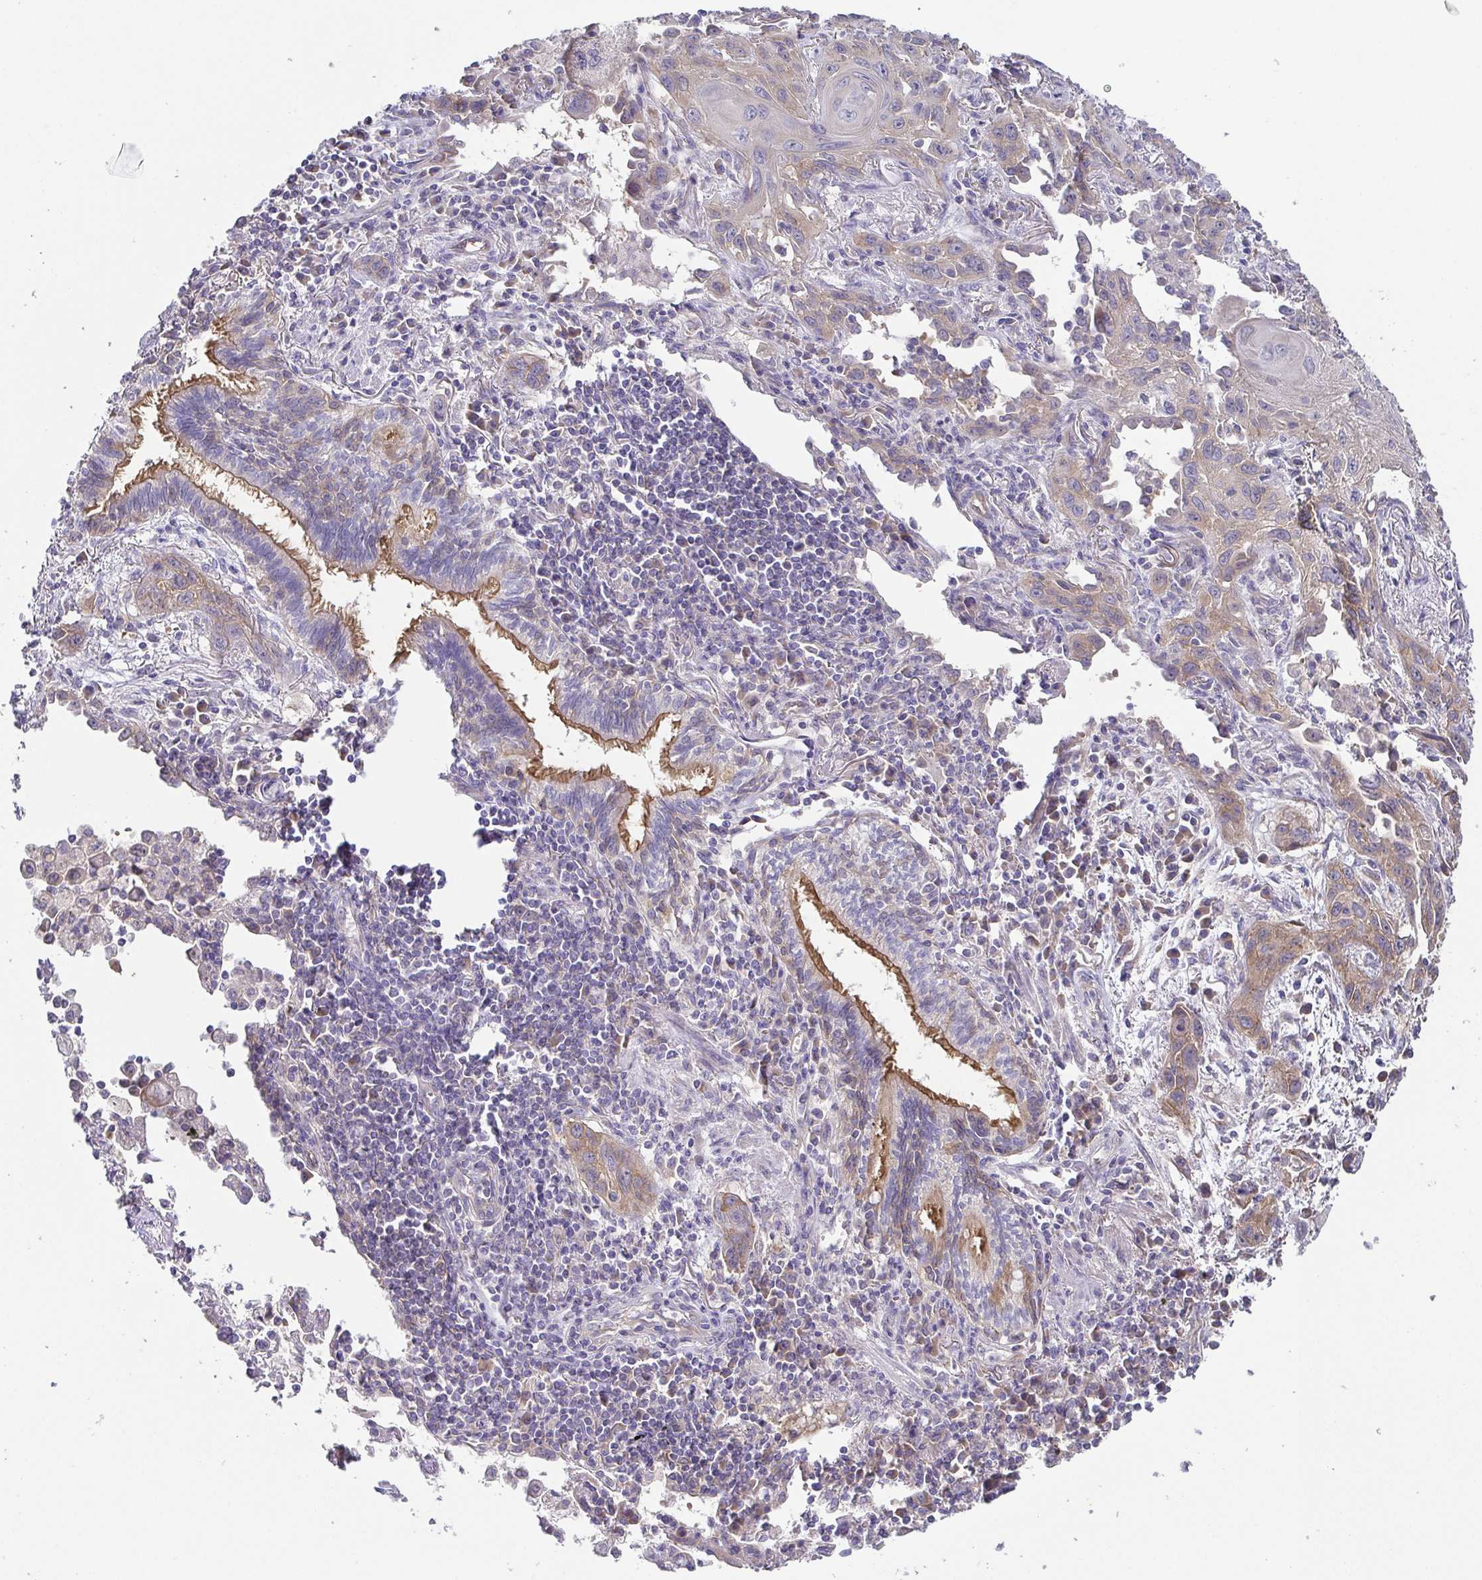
{"staining": {"intensity": "weak", "quantity": "25%-75%", "location": "cytoplasmic/membranous"}, "tissue": "lung cancer", "cell_type": "Tumor cells", "image_type": "cancer", "snomed": [{"axis": "morphology", "description": "Squamous cell carcinoma, NOS"}, {"axis": "topography", "description": "Lung"}], "caption": "Immunohistochemistry of human squamous cell carcinoma (lung) displays low levels of weak cytoplasmic/membranous positivity in about 25%-75% of tumor cells. Nuclei are stained in blue.", "gene": "EIF3D", "patient": {"sex": "male", "age": 79}}